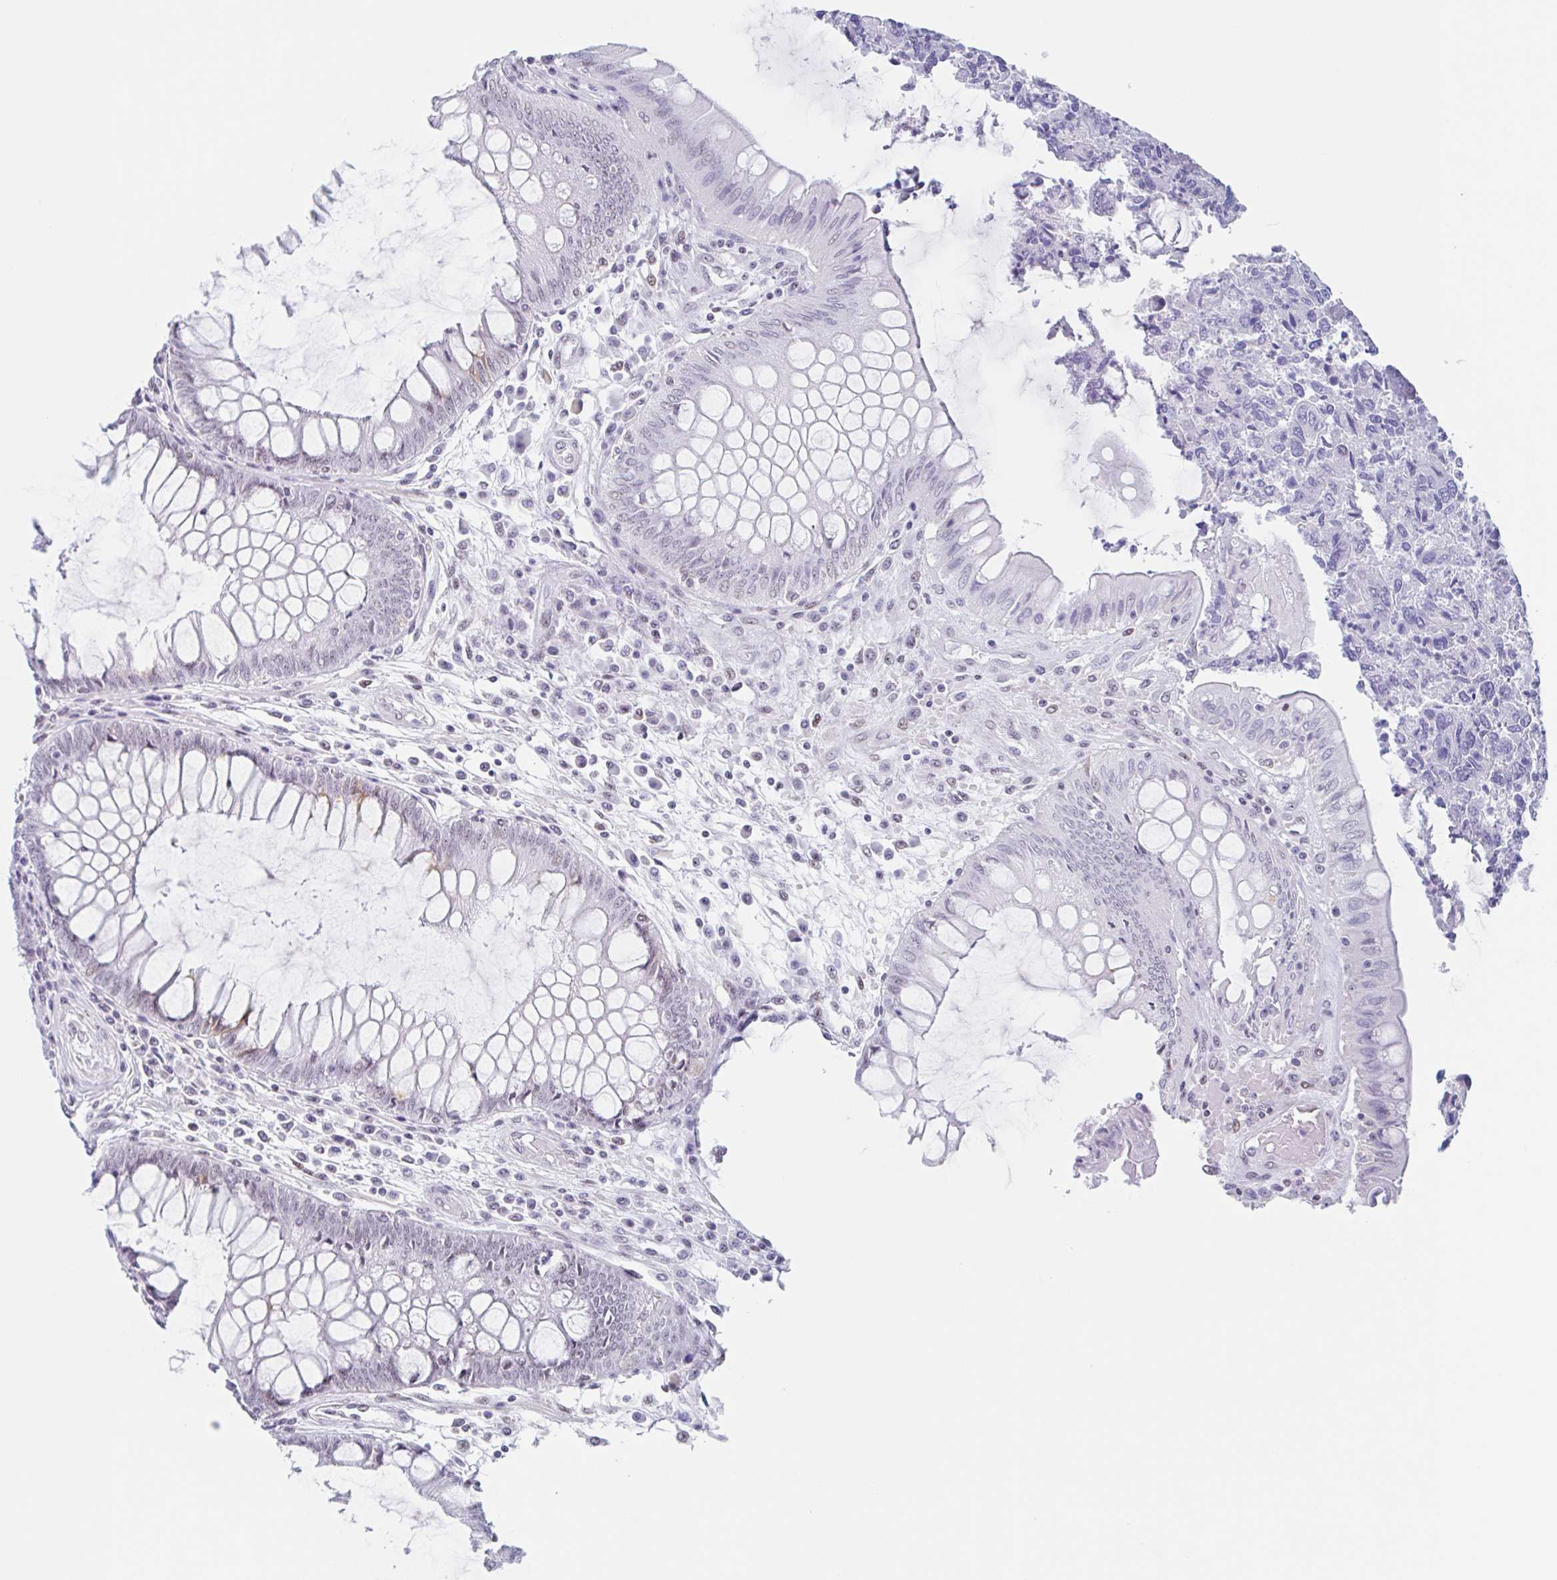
{"staining": {"intensity": "weak", "quantity": "25%-75%", "location": "nuclear"}, "tissue": "colorectal cancer", "cell_type": "Tumor cells", "image_type": "cancer", "snomed": [{"axis": "morphology", "description": "Adenocarcinoma, NOS"}, {"axis": "topography", "description": "Colon"}], "caption": "Immunohistochemistry (IHC) staining of colorectal adenocarcinoma, which exhibits low levels of weak nuclear positivity in about 25%-75% of tumor cells indicating weak nuclear protein positivity. The staining was performed using DAB (3,3'-diaminobenzidine) (brown) for protein detection and nuclei were counterstained in hematoxylin (blue).", "gene": "LENG9", "patient": {"sex": "female", "age": 67}}